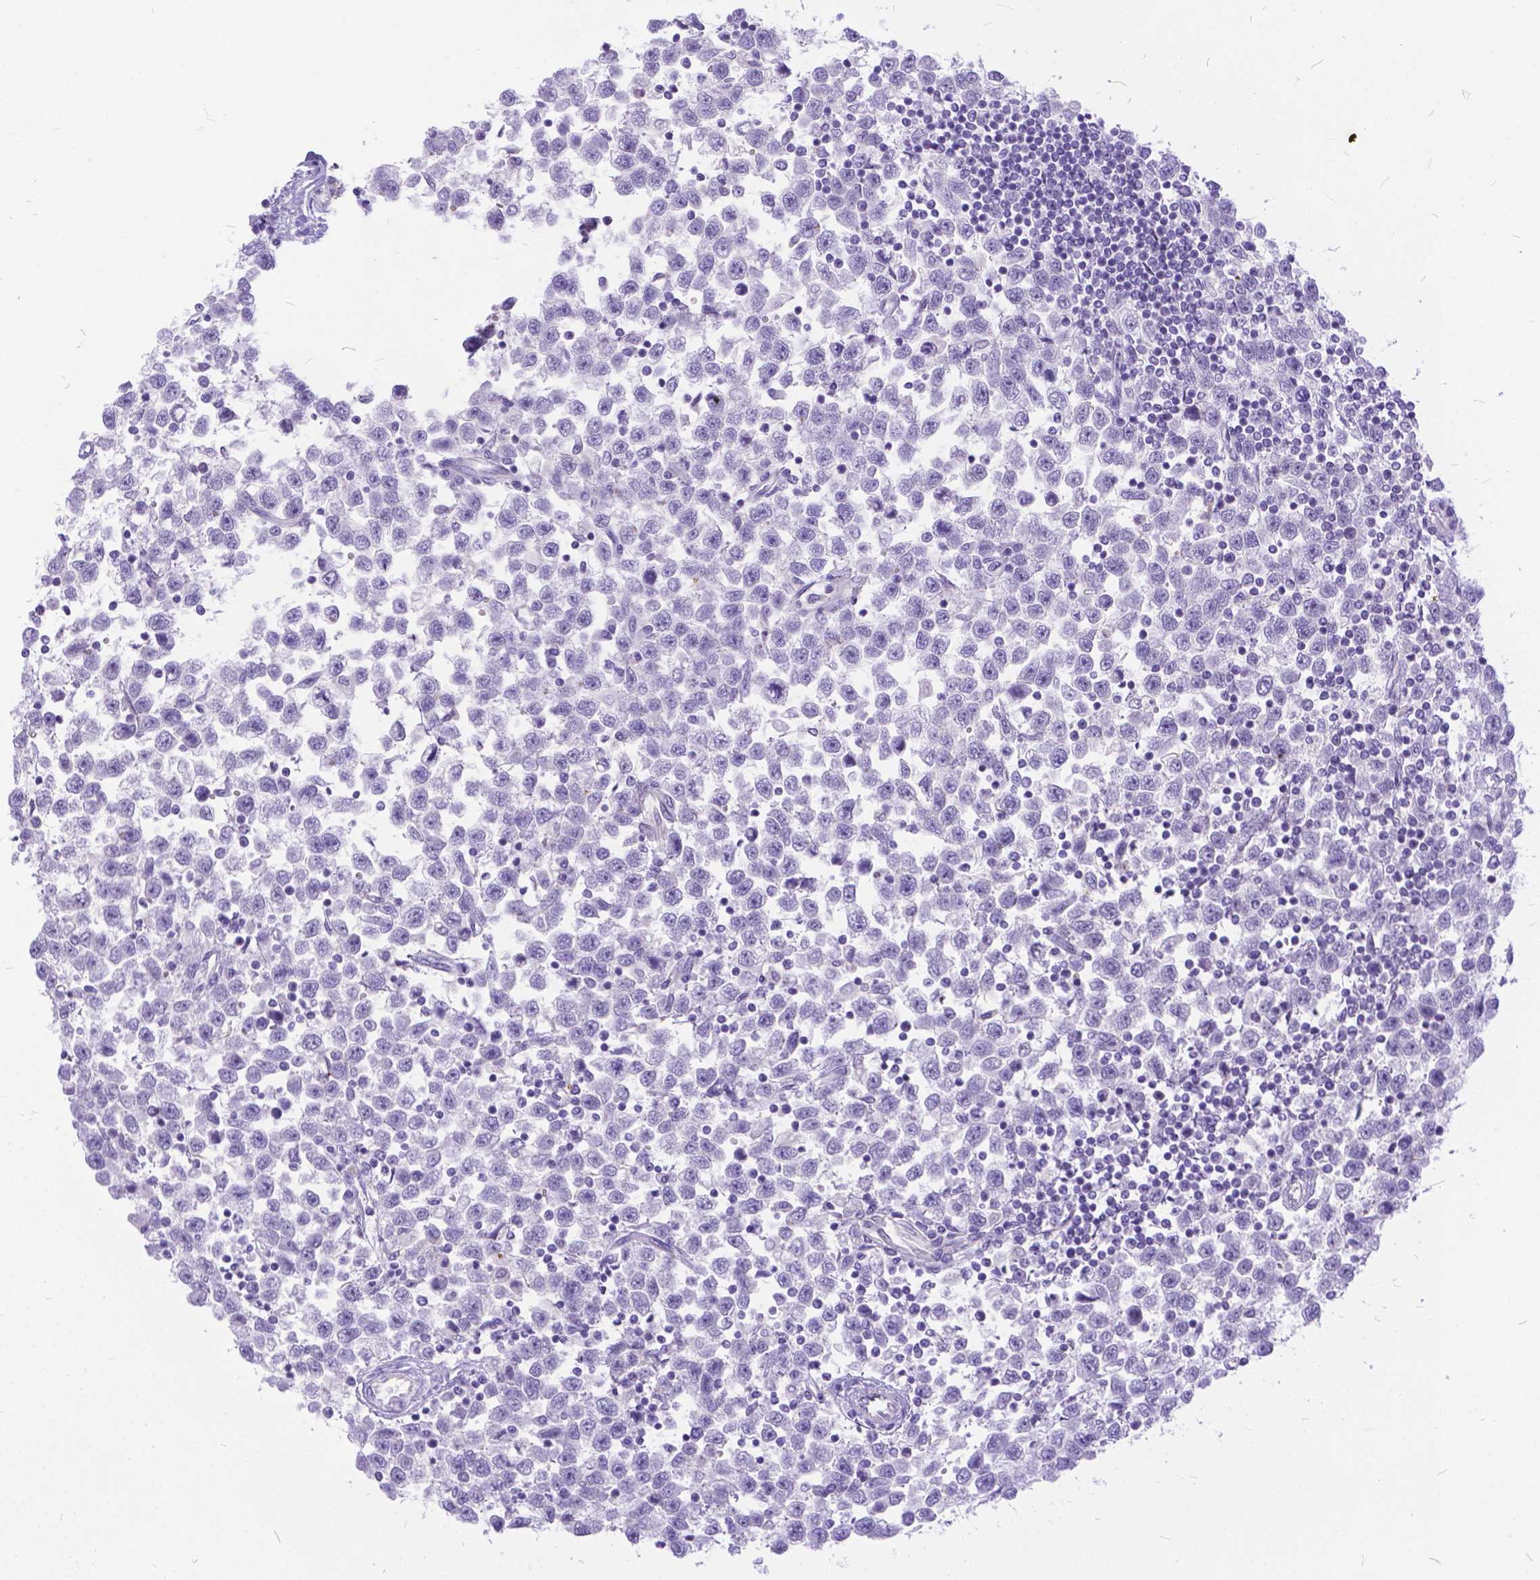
{"staining": {"intensity": "negative", "quantity": "none", "location": "none"}, "tissue": "testis cancer", "cell_type": "Tumor cells", "image_type": "cancer", "snomed": [{"axis": "morphology", "description": "Seminoma, NOS"}, {"axis": "topography", "description": "Testis"}], "caption": "A high-resolution image shows immunohistochemistry (IHC) staining of testis cancer (seminoma), which exhibits no significant staining in tumor cells. (DAB immunohistochemistry visualized using brightfield microscopy, high magnification).", "gene": "TMEM169", "patient": {"sex": "male", "age": 34}}